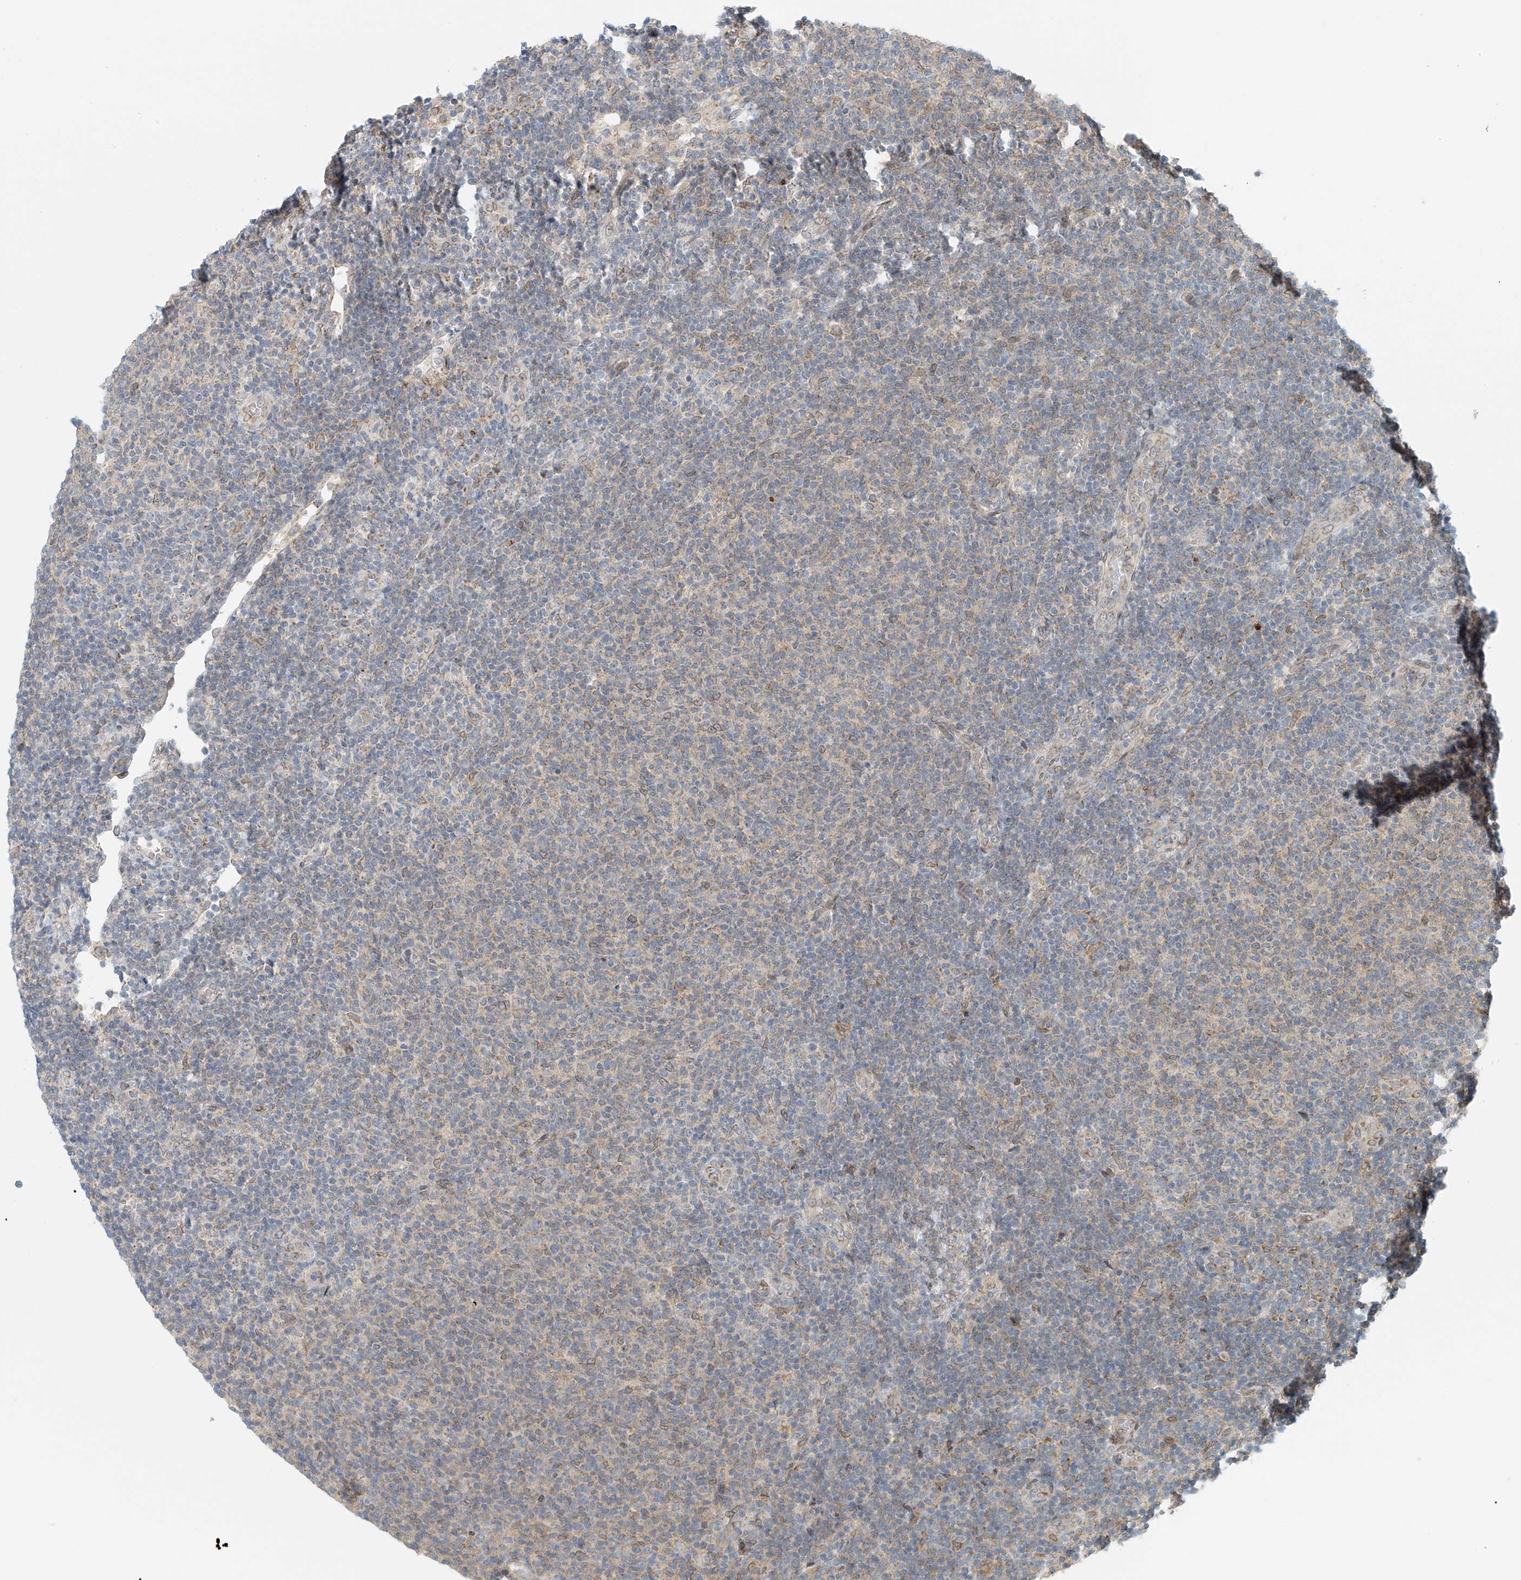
{"staining": {"intensity": "weak", "quantity": "<25%", "location": "cytoplasmic/membranous"}, "tissue": "lymphoma", "cell_type": "Tumor cells", "image_type": "cancer", "snomed": [{"axis": "morphology", "description": "Malignant lymphoma, non-Hodgkin's type, Low grade"}, {"axis": "topography", "description": "Lymph node"}], "caption": "Tumor cells are negative for brown protein staining in low-grade malignant lymphoma, non-Hodgkin's type.", "gene": "STARD9", "patient": {"sex": "male", "age": 66}}